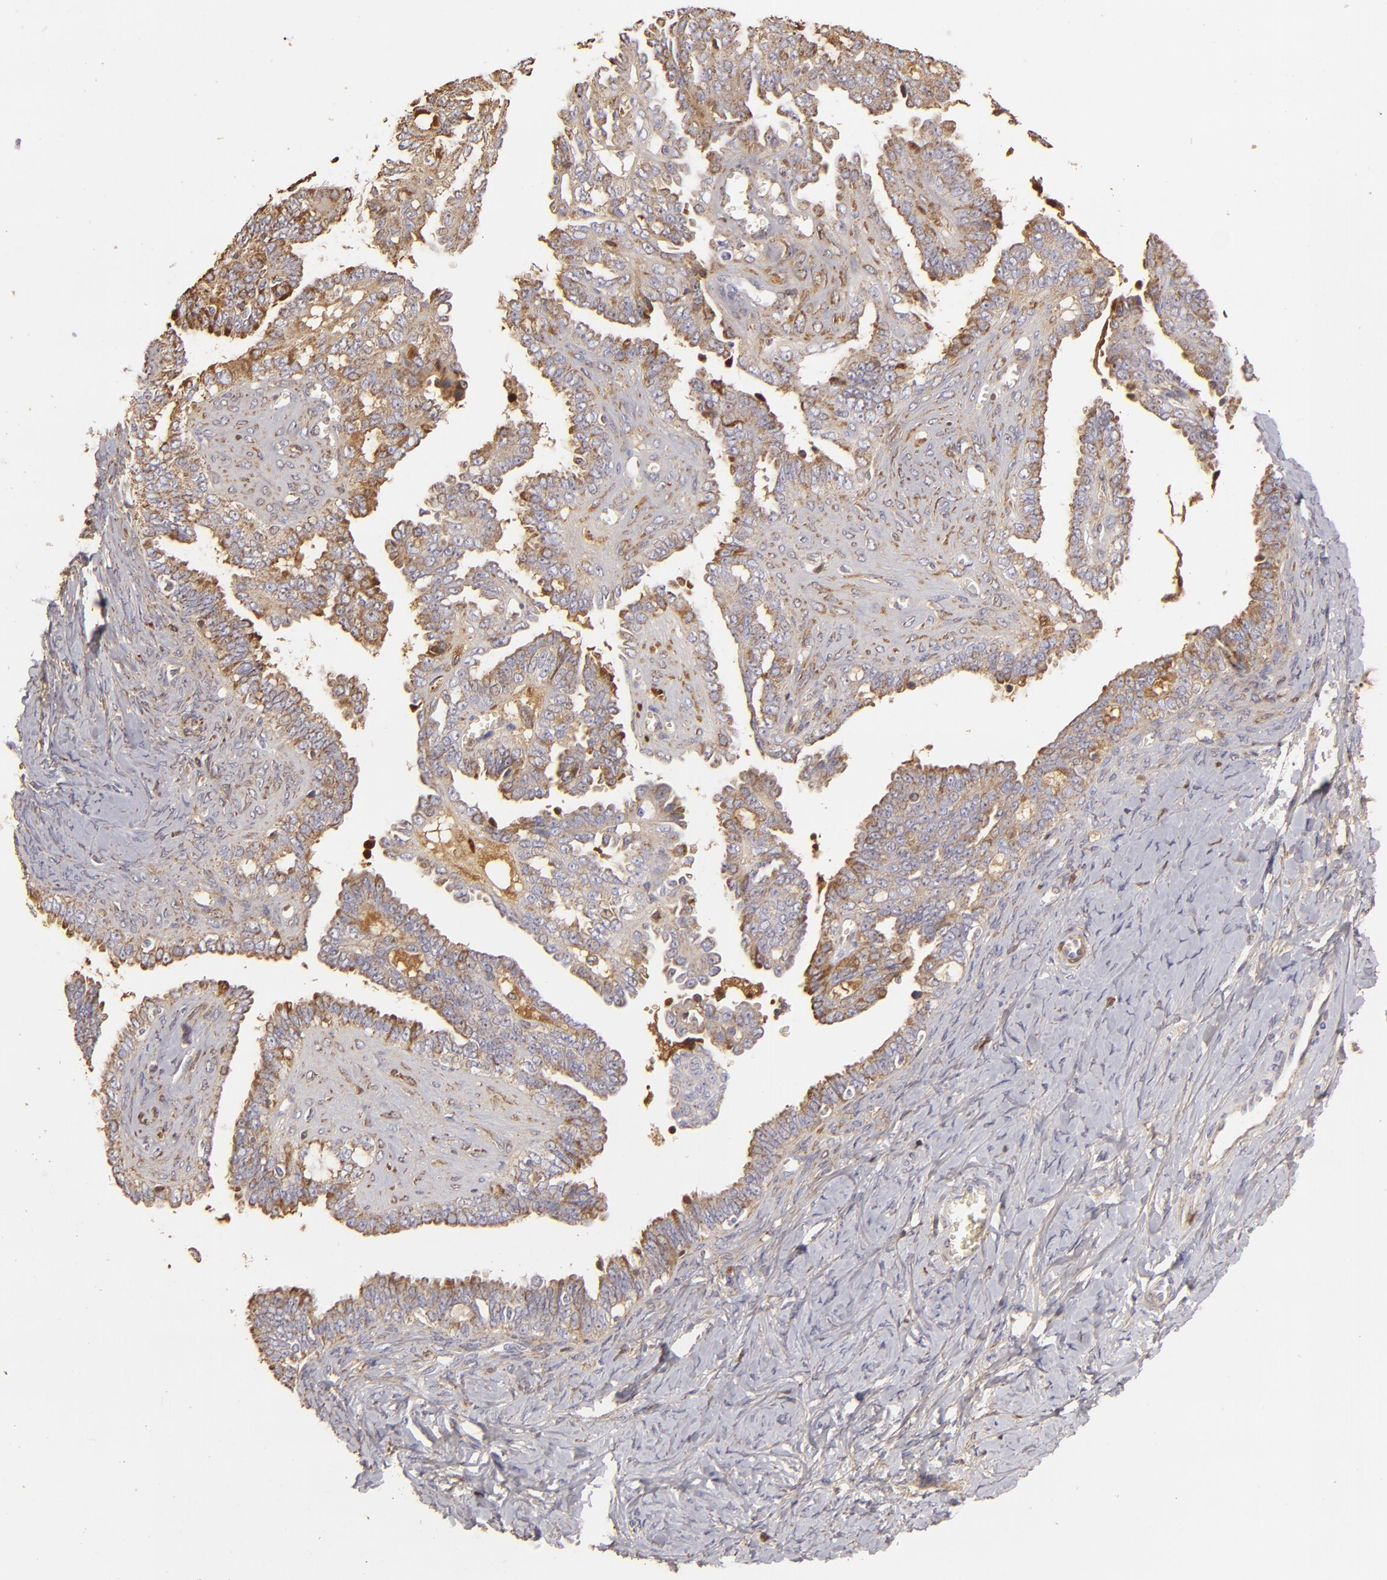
{"staining": {"intensity": "weak", "quantity": ">75%", "location": "cytoplasmic/membranous"}, "tissue": "ovarian cancer", "cell_type": "Tumor cells", "image_type": "cancer", "snomed": [{"axis": "morphology", "description": "Cystadenocarcinoma, serous, NOS"}, {"axis": "topography", "description": "Ovary"}], "caption": "This is a histology image of immunohistochemistry (IHC) staining of ovarian serous cystadenocarcinoma, which shows weak staining in the cytoplasmic/membranous of tumor cells.", "gene": "CFB", "patient": {"sex": "female", "age": 71}}